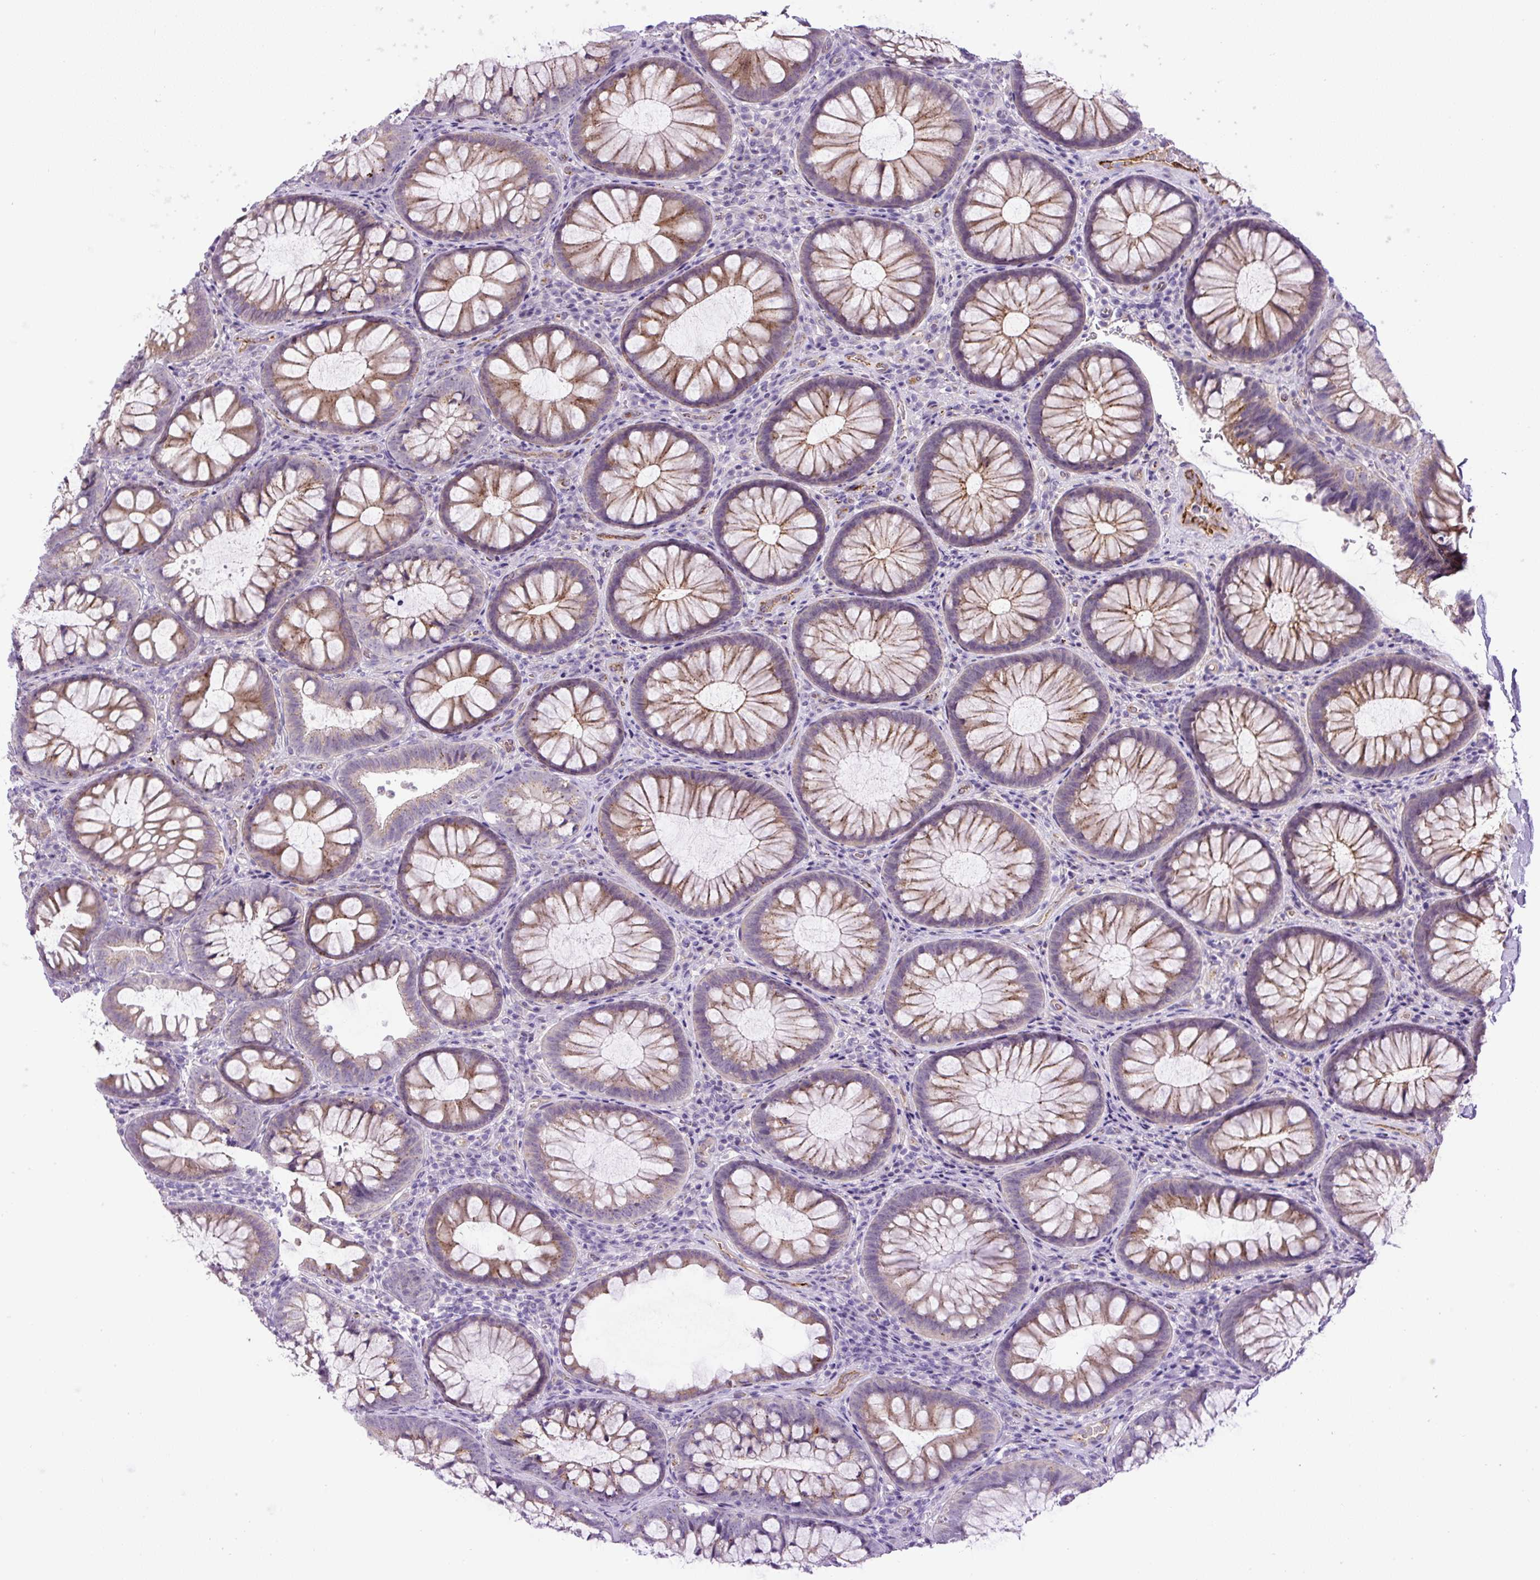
{"staining": {"intensity": "moderate", "quantity": "<25%", "location": "cytoplasmic/membranous"}, "tissue": "colon", "cell_type": "Endothelial cells", "image_type": "normal", "snomed": [{"axis": "morphology", "description": "Normal tissue, NOS"}, {"axis": "morphology", "description": "Adenoma, NOS"}, {"axis": "topography", "description": "Soft tissue"}, {"axis": "topography", "description": "Colon"}], "caption": "Moderate cytoplasmic/membranous protein expression is seen in about <25% of endothelial cells in colon. (DAB IHC with brightfield microscopy, high magnification).", "gene": "LEFTY1", "patient": {"sex": "male", "age": 47}}